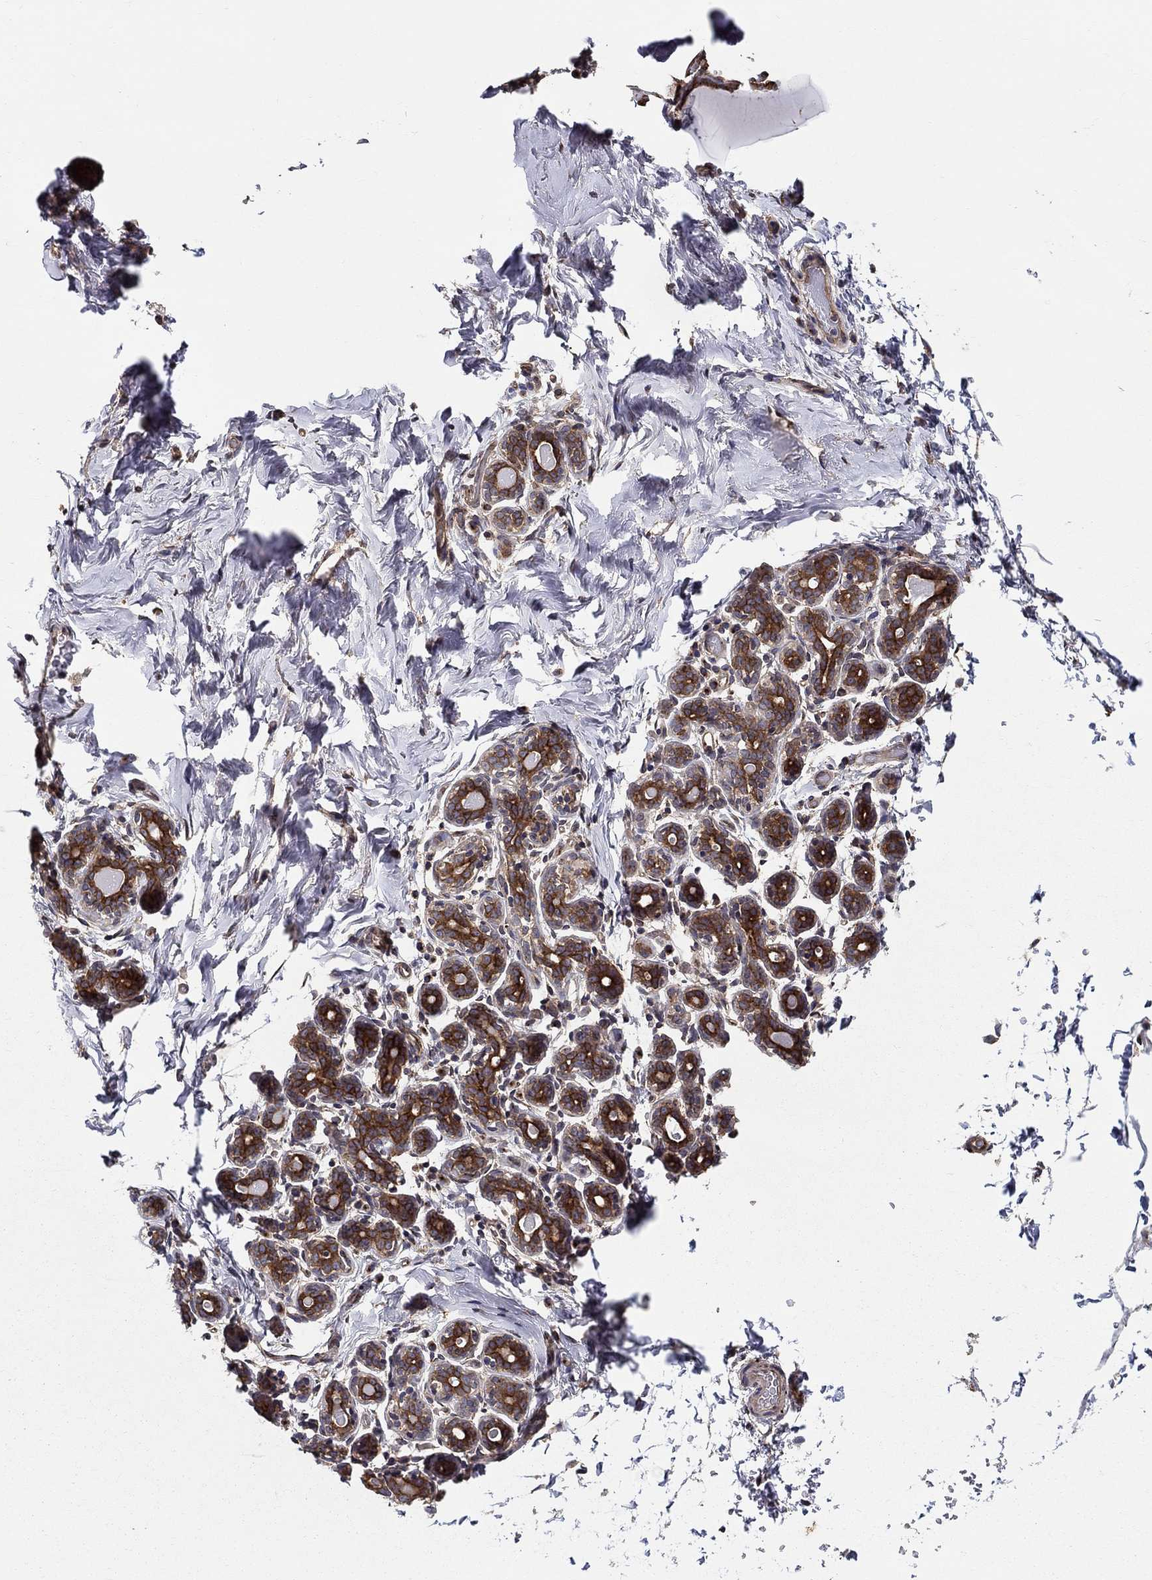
{"staining": {"intensity": "negative", "quantity": "none", "location": "none"}, "tissue": "breast", "cell_type": "Adipocytes", "image_type": "normal", "snomed": [{"axis": "morphology", "description": "Normal tissue, NOS"}, {"axis": "topography", "description": "Skin"}, {"axis": "topography", "description": "Breast"}], "caption": "Immunohistochemistry (IHC) image of normal breast: human breast stained with DAB displays no significant protein positivity in adipocytes. The staining is performed using DAB brown chromogen with nuclei counter-stained in using hematoxylin.", "gene": "BMERB1", "patient": {"sex": "female", "age": 43}}